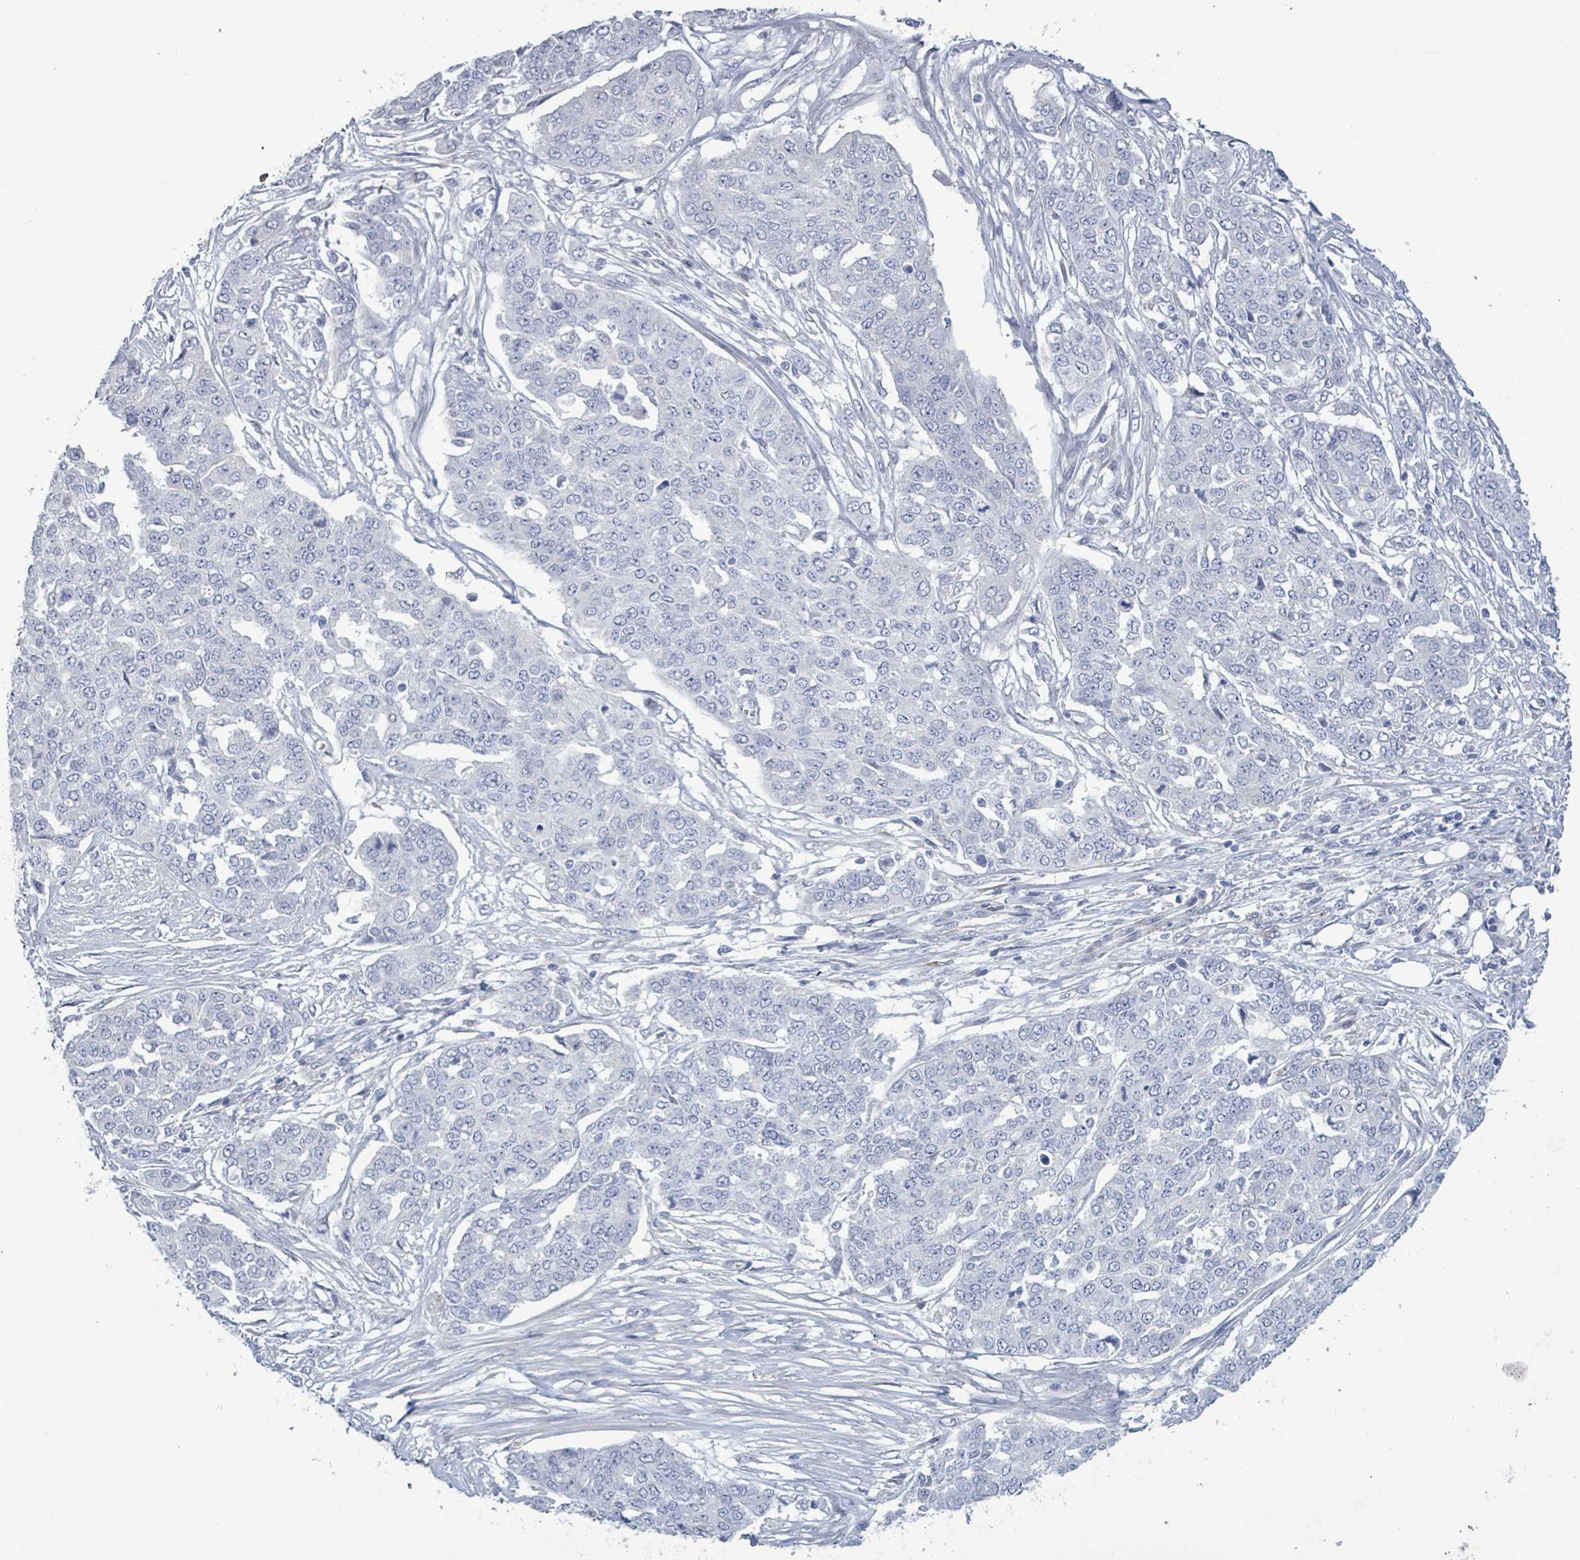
{"staining": {"intensity": "negative", "quantity": "none", "location": "none"}, "tissue": "ovarian cancer", "cell_type": "Tumor cells", "image_type": "cancer", "snomed": [{"axis": "morphology", "description": "Cystadenocarcinoma, serous, NOS"}, {"axis": "topography", "description": "Soft tissue"}, {"axis": "topography", "description": "Ovary"}], "caption": "Serous cystadenocarcinoma (ovarian) was stained to show a protein in brown. There is no significant expression in tumor cells. (Brightfield microscopy of DAB (3,3'-diaminobenzidine) immunohistochemistry at high magnification).", "gene": "PKLR", "patient": {"sex": "female", "age": 57}}